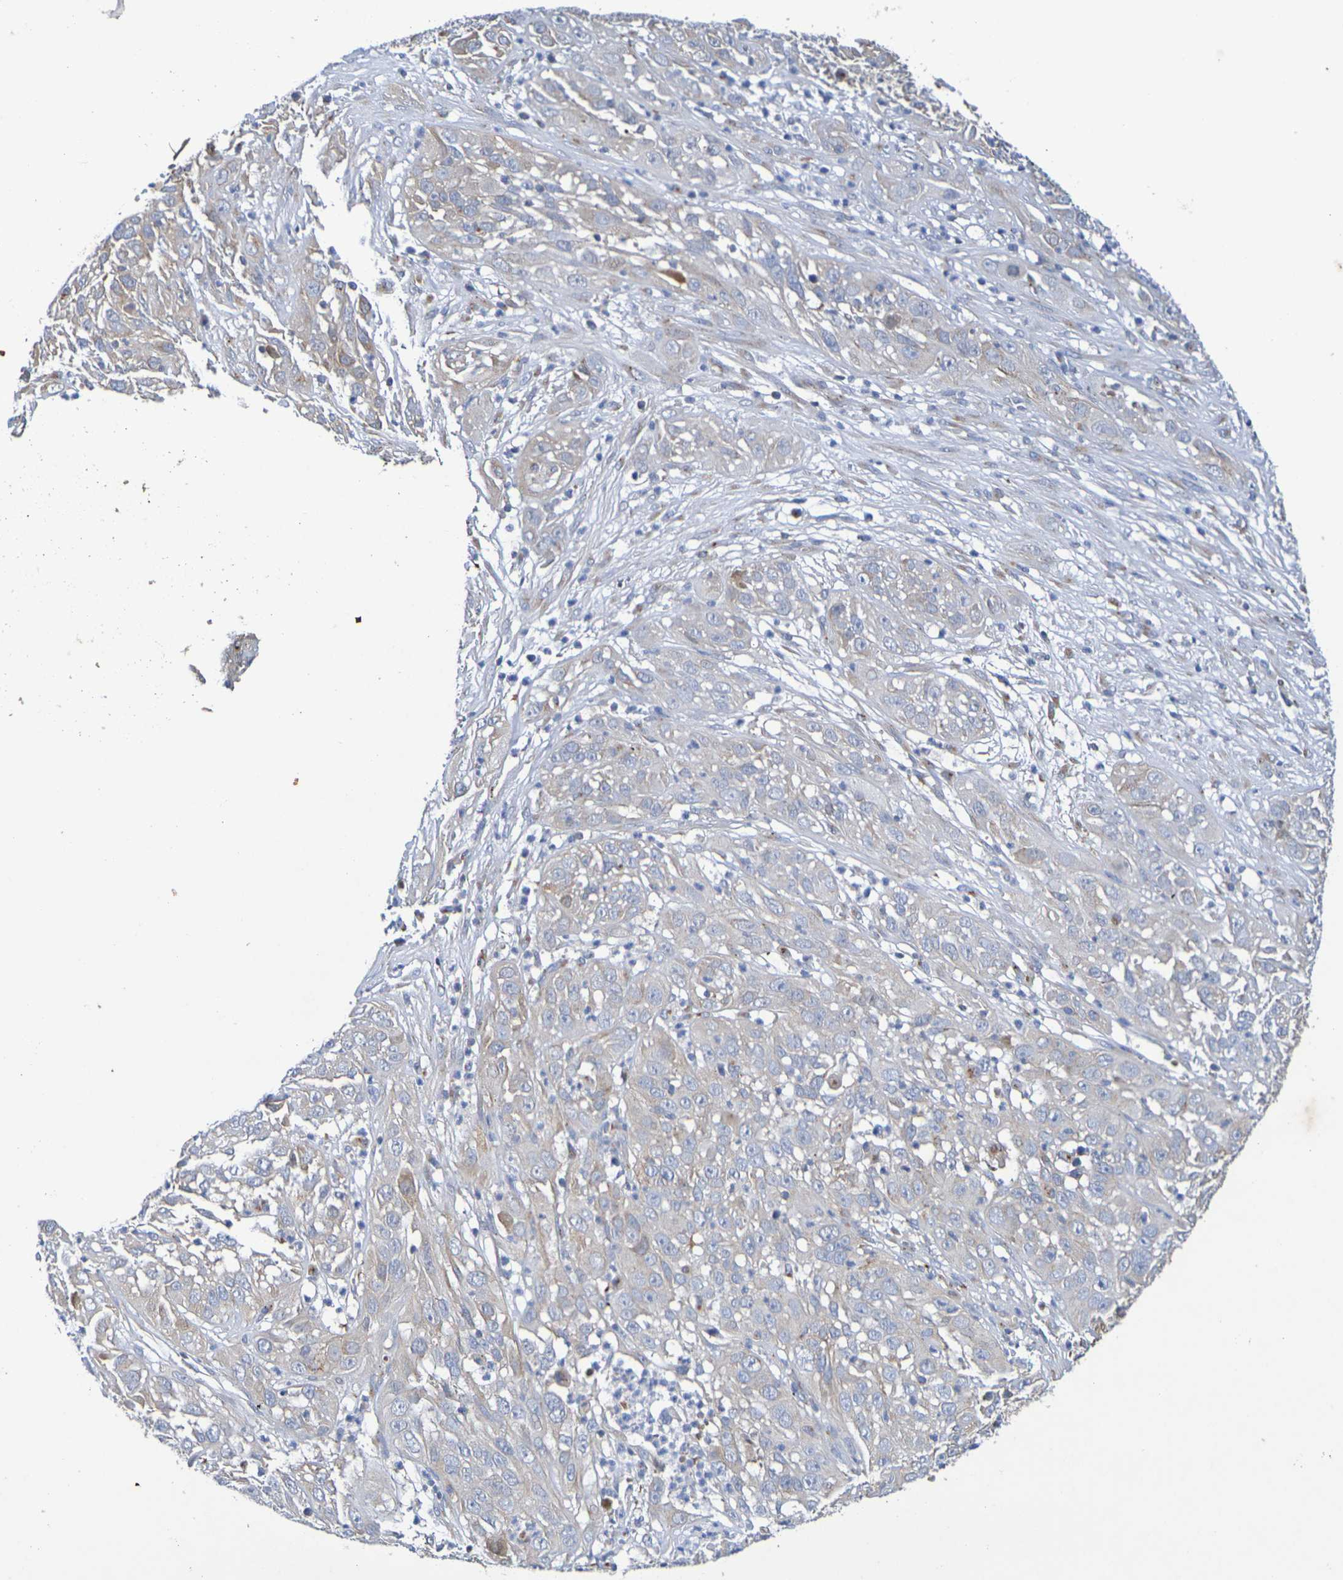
{"staining": {"intensity": "weak", "quantity": "<25%", "location": "cytoplasmic/membranous"}, "tissue": "cervical cancer", "cell_type": "Tumor cells", "image_type": "cancer", "snomed": [{"axis": "morphology", "description": "Squamous cell carcinoma, NOS"}, {"axis": "topography", "description": "Cervix"}], "caption": "DAB (3,3'-diaminobenzidine) immunohistochemical staining of human squamous cell carcinoma (cervical) shows no significant positivity in tumor cells.", "gene": "DCP2", "patient": {"sex": "female", "age": 32}}